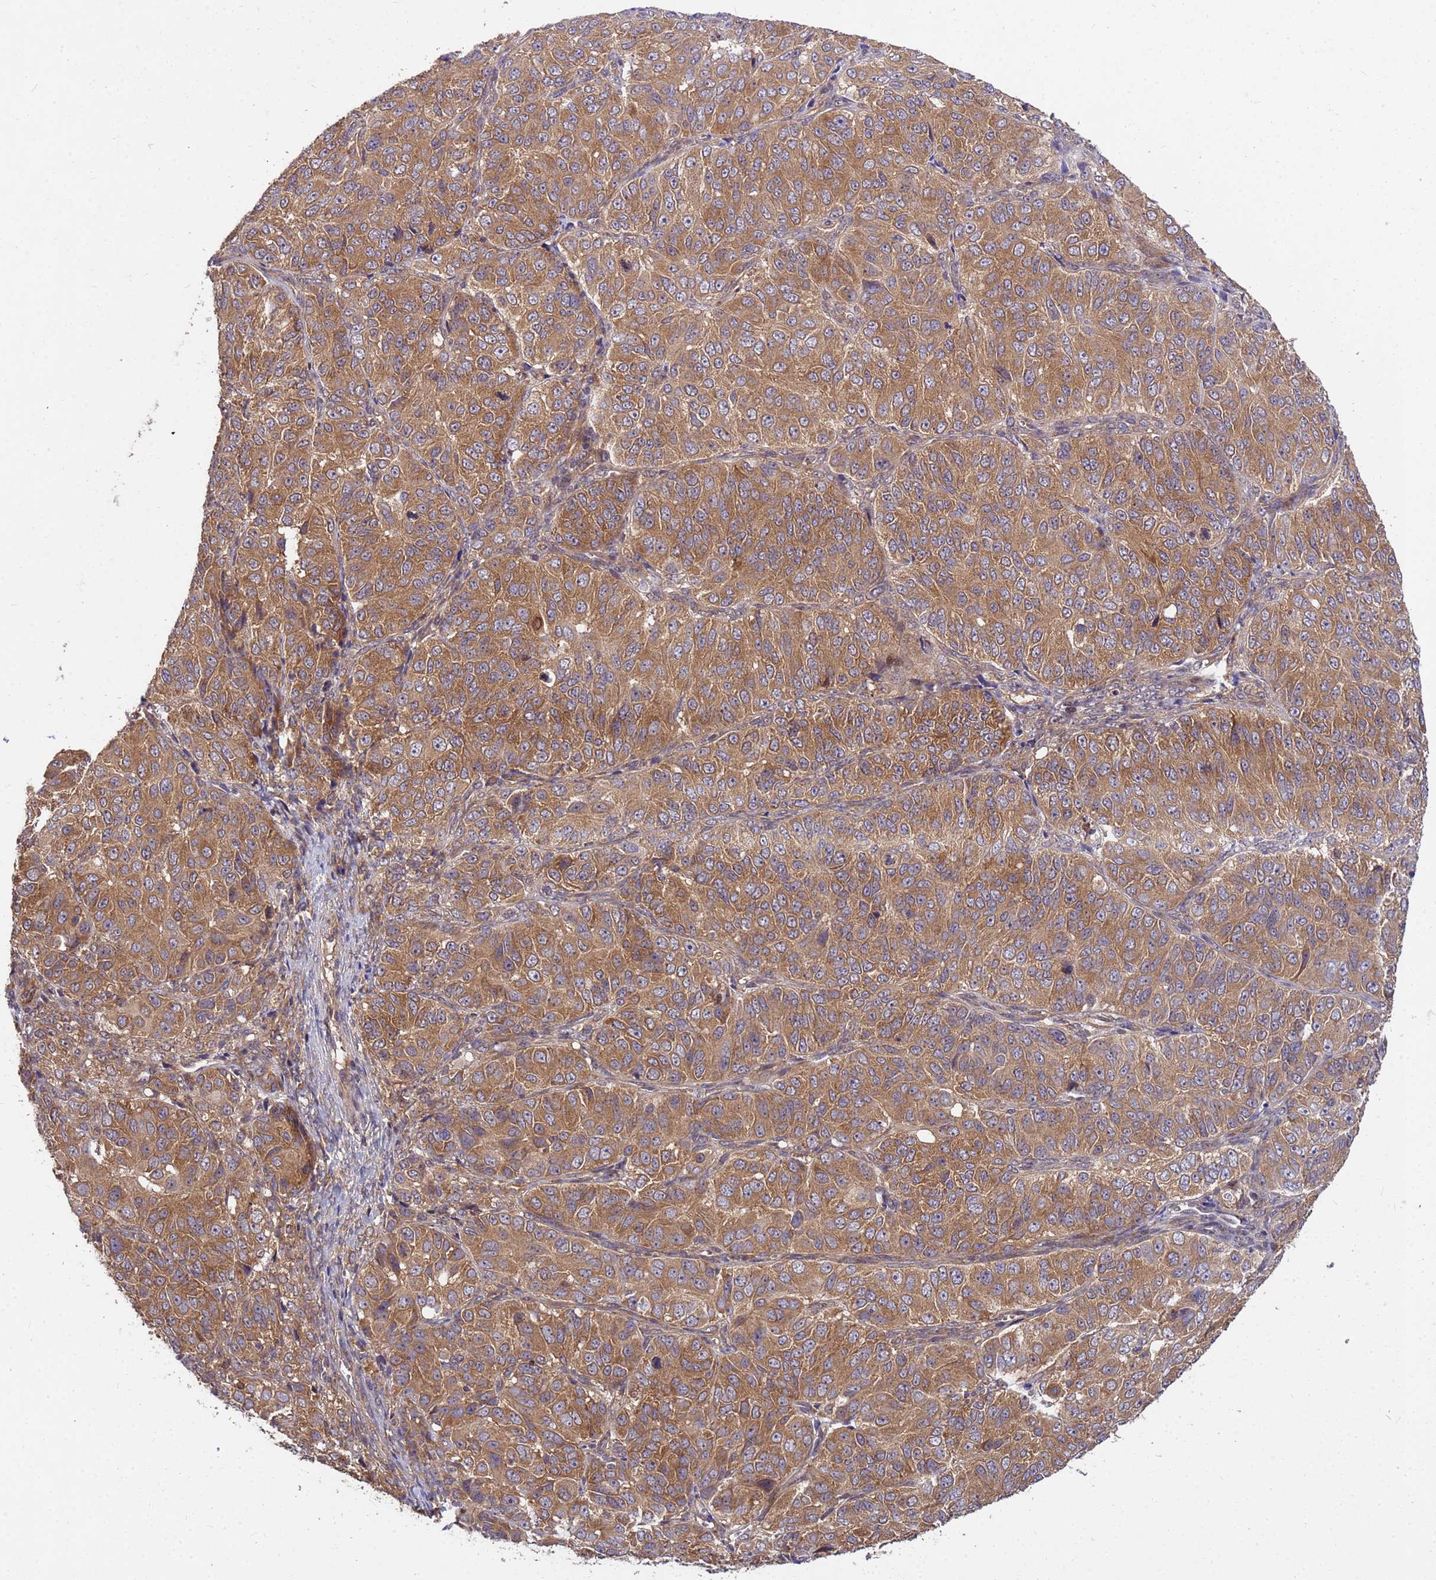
{"staining": {"intensity": "moderate", "quantity": ">75%", "location": "cytoplasmic/membranous"}, "tissue": "ovarian cancer", "cell_type": "Tumor cells", "image_type": "cancer", "snomed": [{"axis": "morphology", "description": "Carcinoma, endometroid"}, {"axis": "topography", "description": "Ovary"}], "caption": "A brown stain shows moderate cytoplasmic/membranous positivity of a protein in ovarian endometroid carcinoma tumor cells.", "gene": "PPP2CB", "patient": {"sex": "female", "age": 51}}